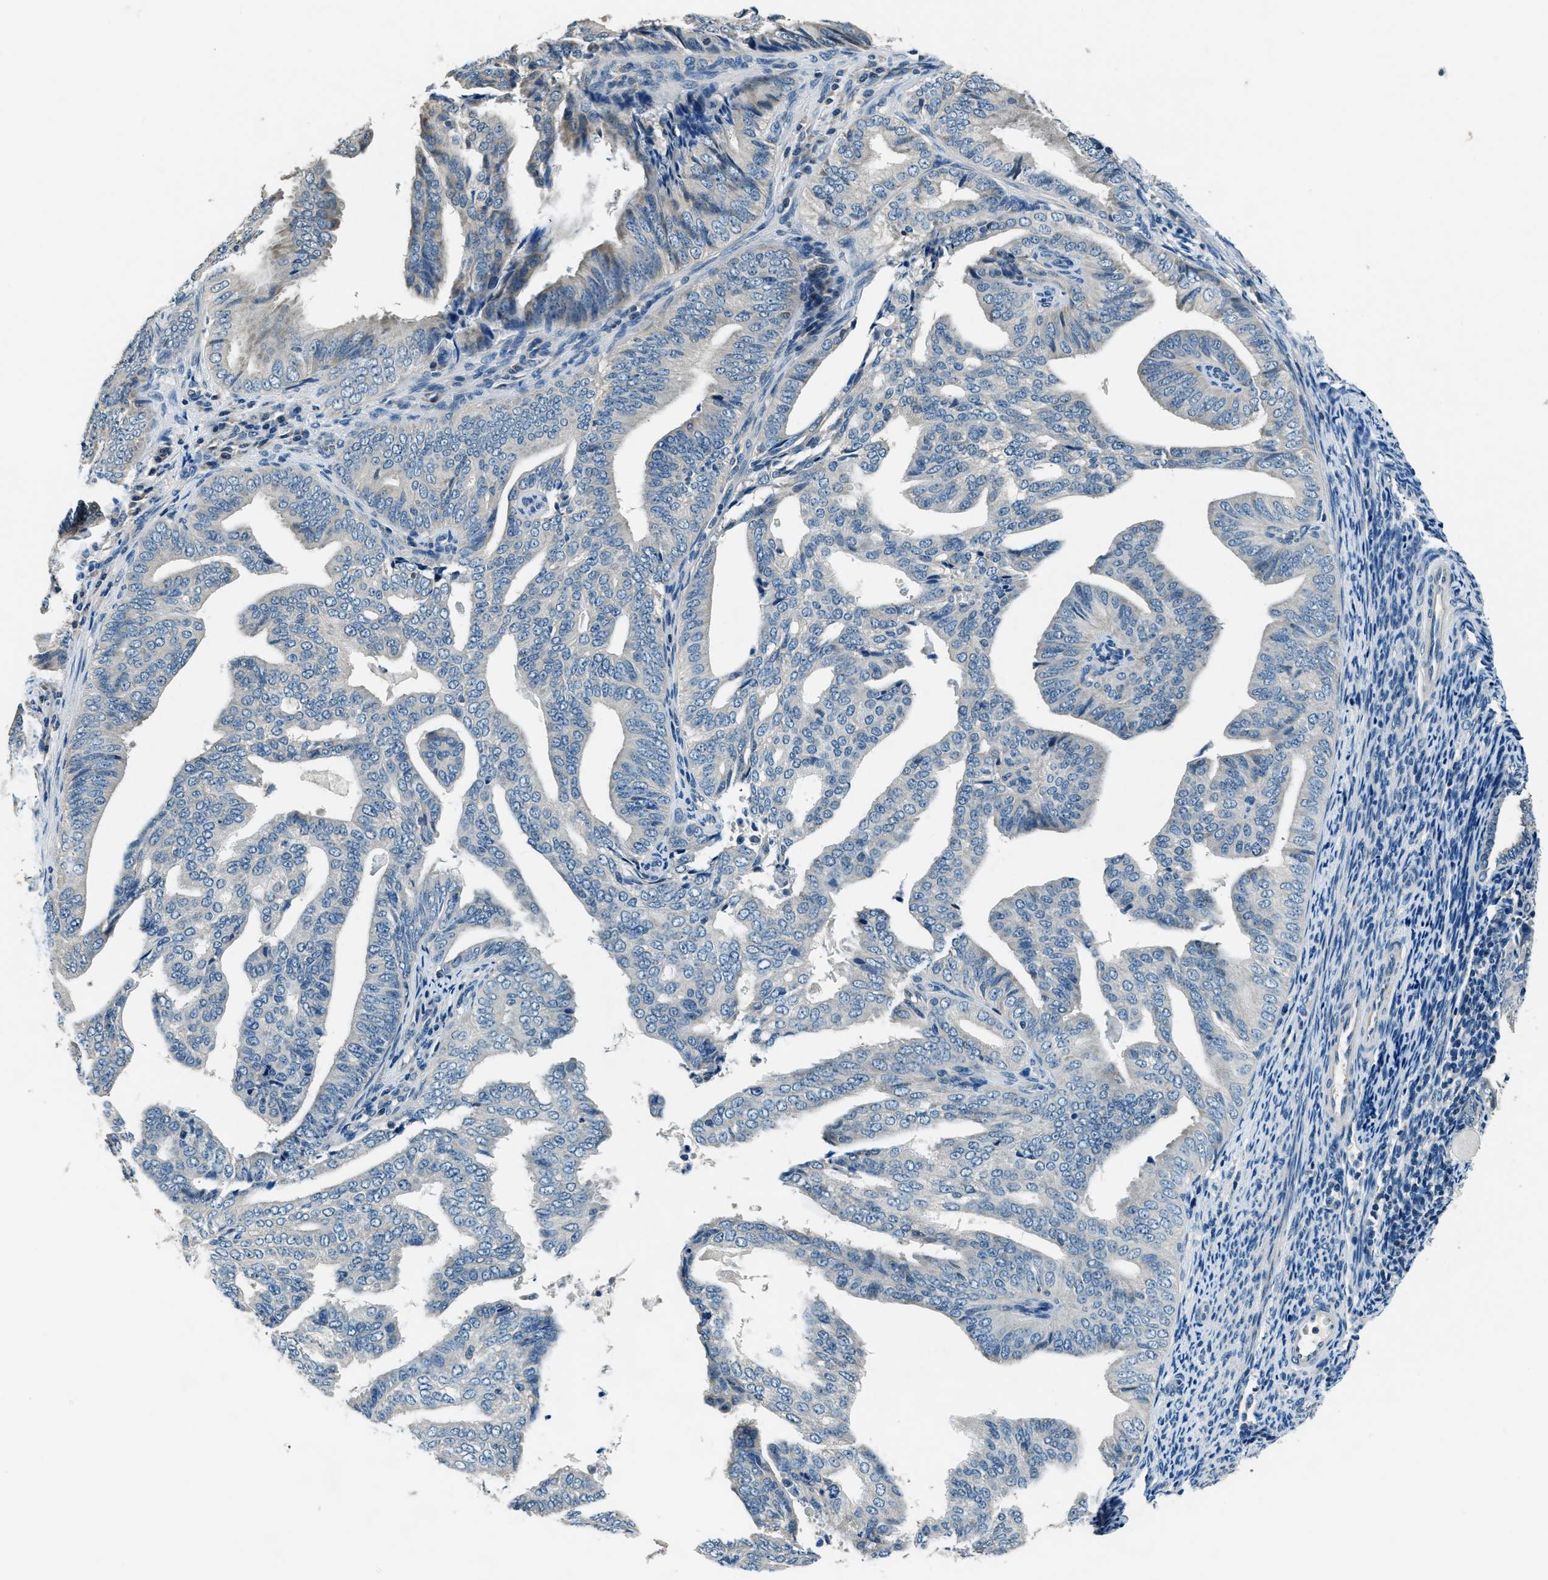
{"staining": {"intensity": "negative", "quantity": "none", "location": "none"}, "tissue": "endometrial cancer", "cell_type": "Tumor cells", "image_type": "cancer", "snomed": [{"axis": "morphology", "description": "Adenocarcinoma, NOS"}, {"axis": "topography", "description": "Endometrium"}], "caption": "Tumor cells are negative for brown protein staining in adenocarcinoma (endometrial).", "gene": "NME8", "patient": {"sex": "female", "age": 58}}